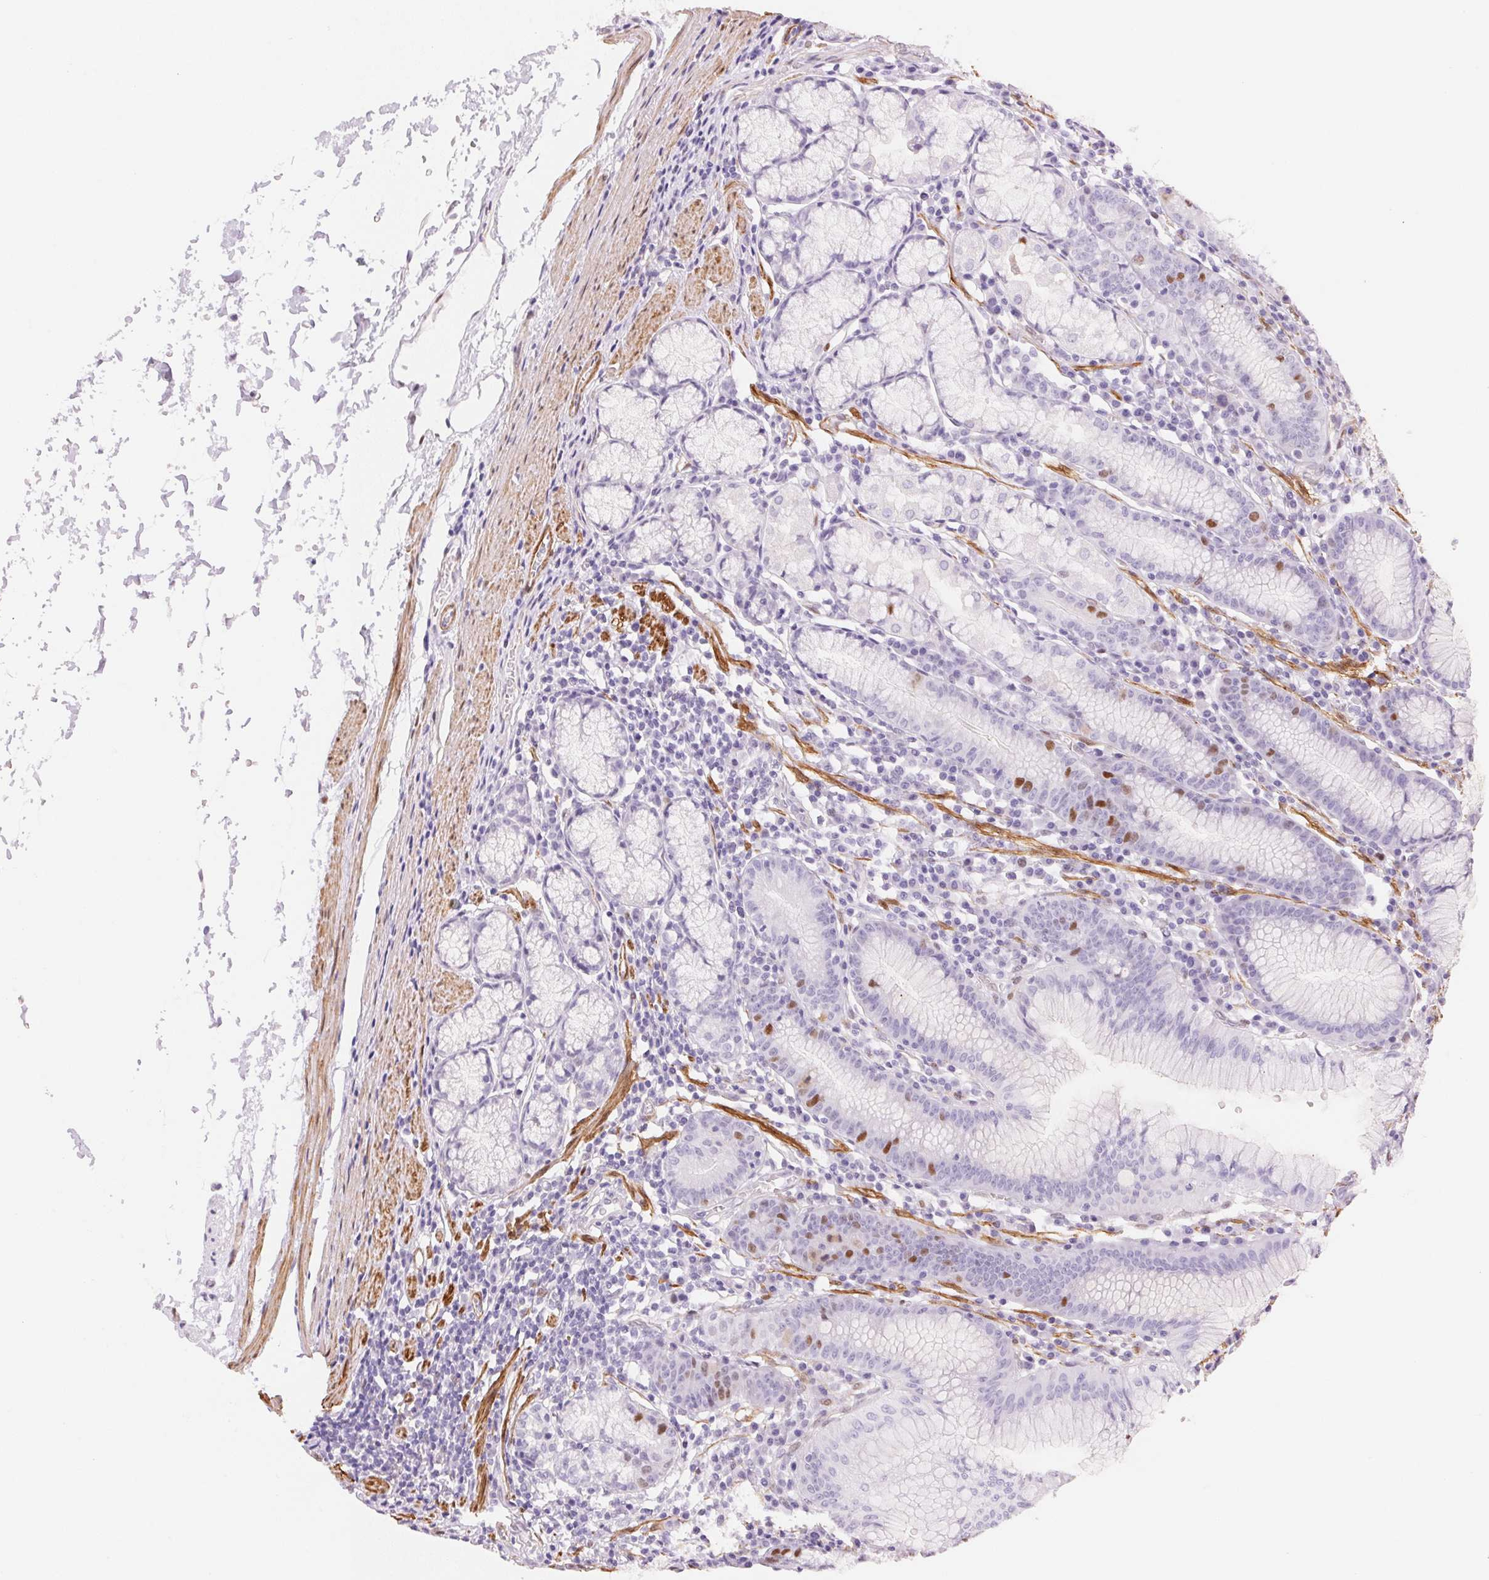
{"staining": {"intensity": "moderate", "quantity": "<25%", "location": "nuclear"}, "tissue": "stomach", "cell_type": "Glandular cells", "image_type": "normal", "snomed": [{"axis": "morphology", "description": "Normal tissue, NOS"}, {"axis": "topography", "description": "Stomach"}], "caption": "Immunohistochemistry (IHC) photomicrograph of unremarkable stomach: human stomach stained using immunohistochemistry shows low levels of moderate protein expression localized specifically in the nuclear of glandular cells, appearing as a nuclear brown color.", "gene": "SMTN", "patient": {"sex": "male", "age": 55}}